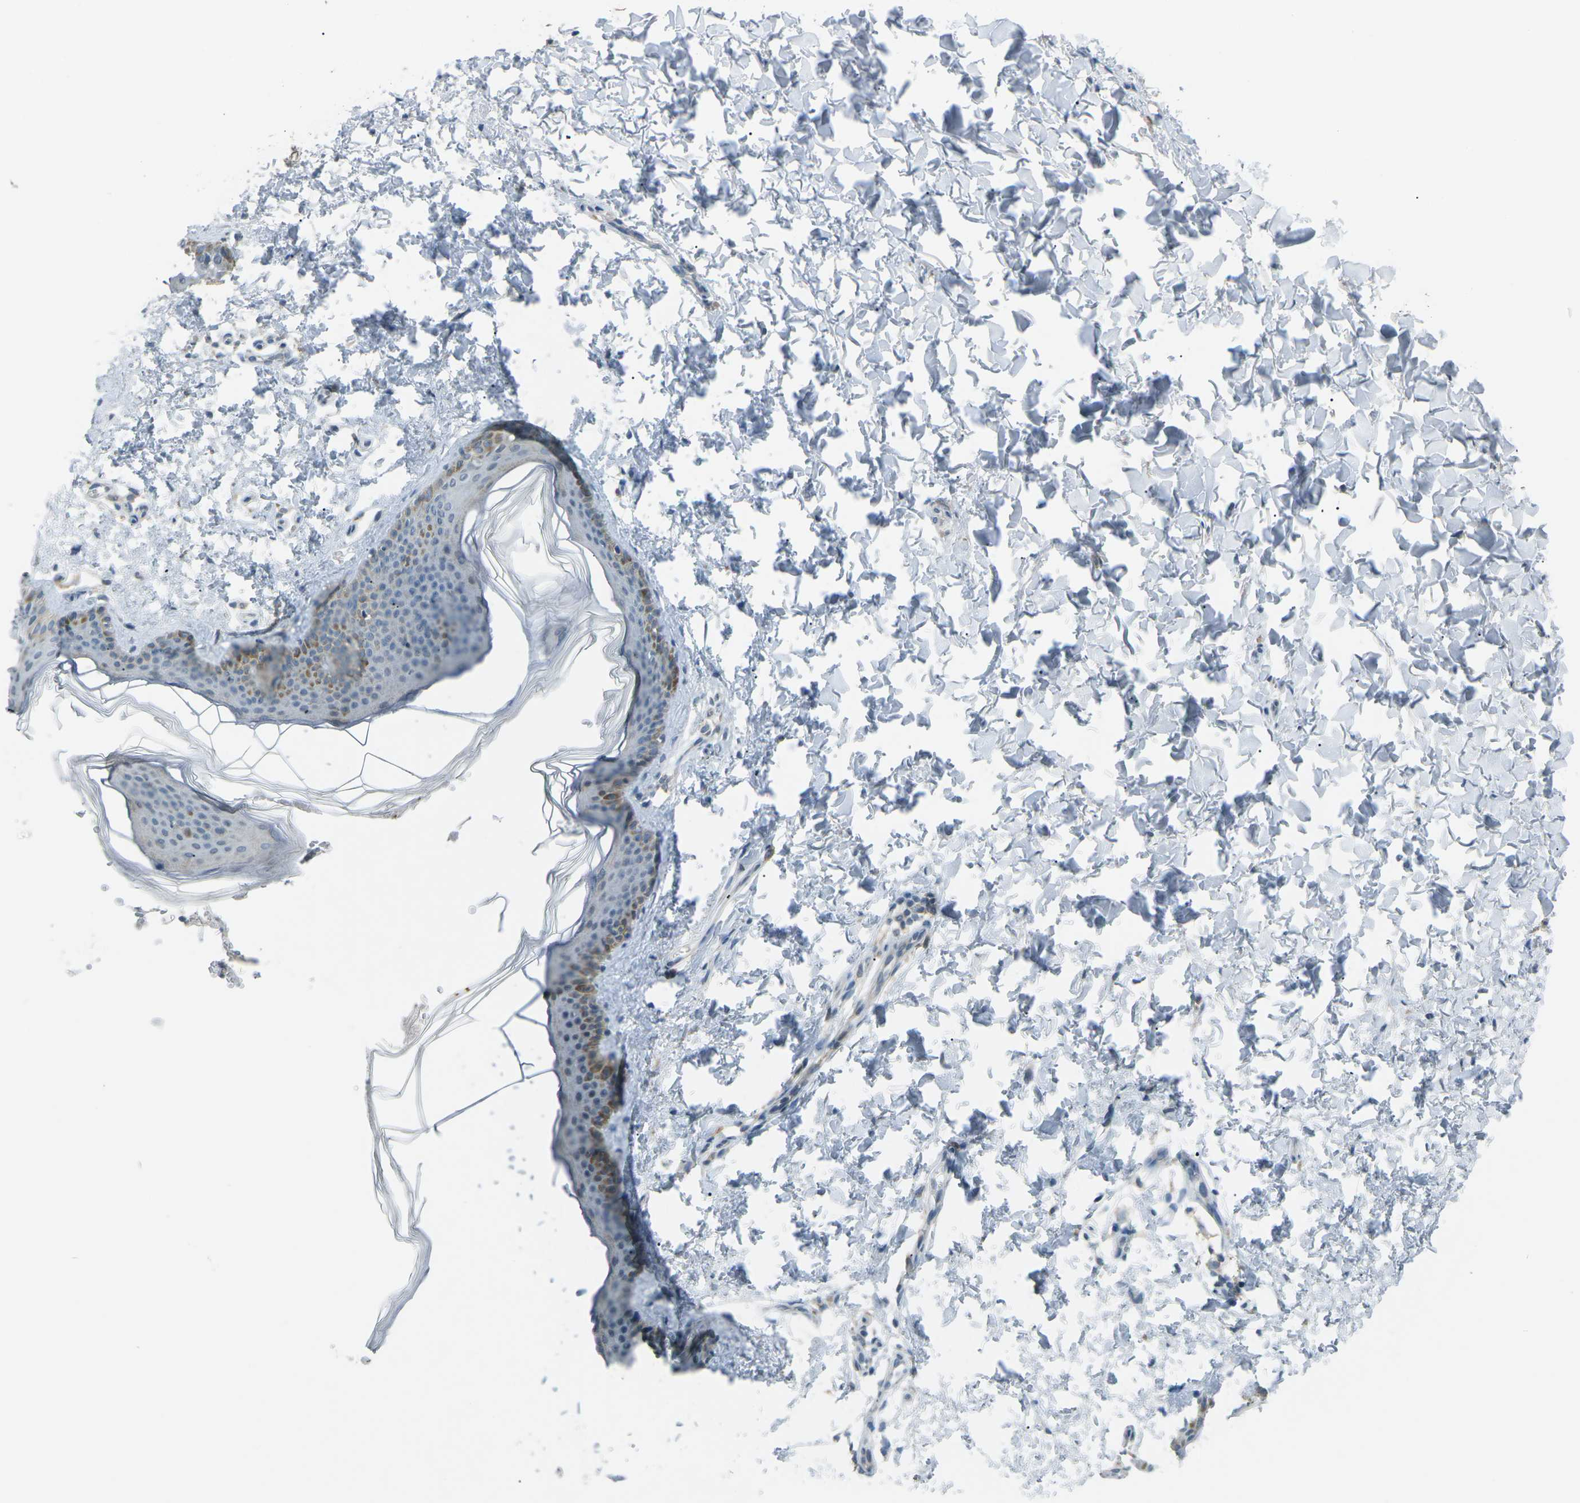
{"staining": {"intensity": "negative", "quantity": "none", "location": "none"}, "tissue": "skin", "cell_type": "Fibroblasts", "image_type": "normal", "snomed": [{"axis": "morphology", "description": "Normal tissue, NOS"}, {"axis": "topography", "description": "Skin"}], "caption": "Fibroblasts show no significant expression in benign skin. Brightfield microscopy of immunohistochemistry stained with DAB (brown) and hematoxylin (blue), captured at high magnification.", "gene": "PRKCA", "patient": {"sex": "female", "age": 41}}